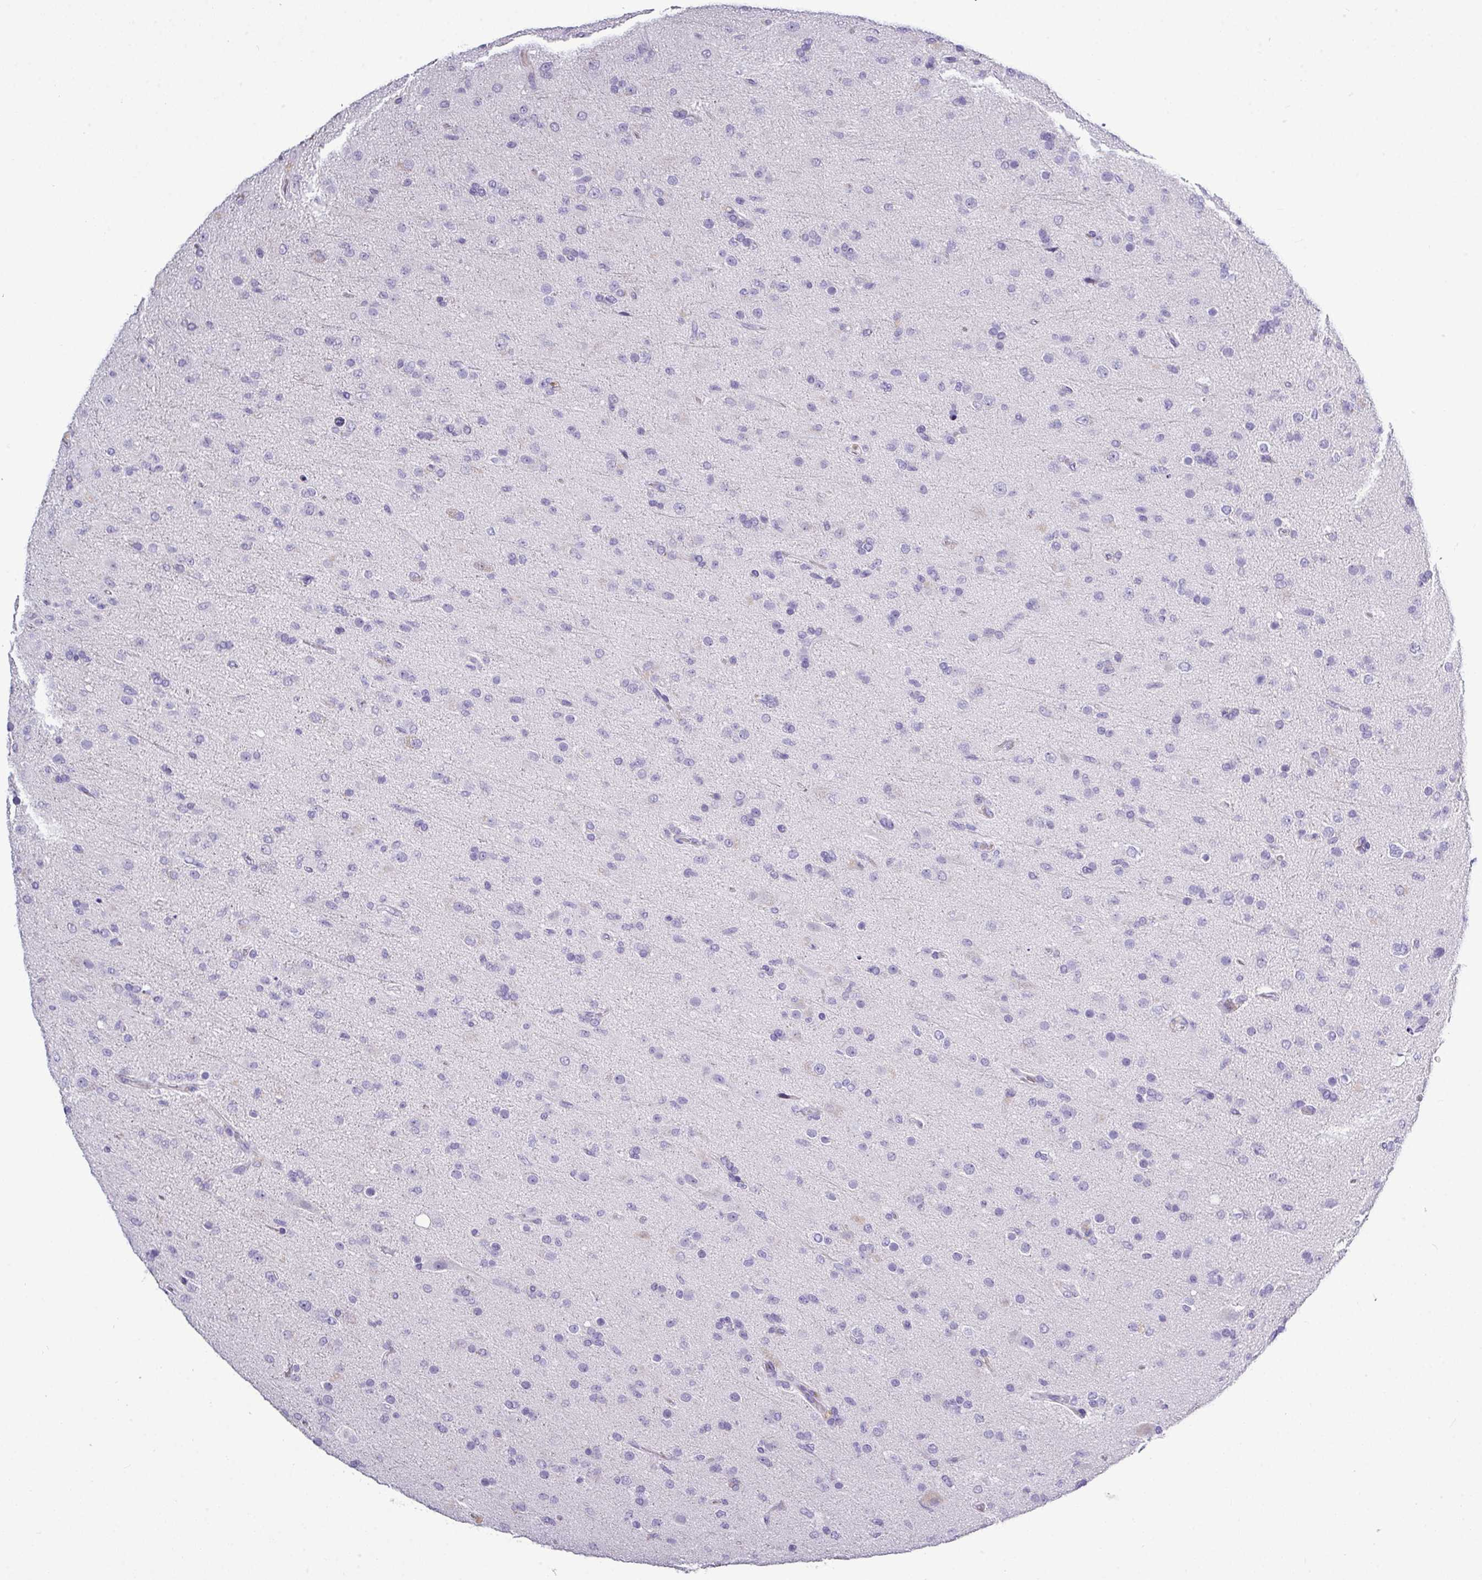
{"staining": {"intensity": "negative", "quantity": "none", "location": "none"}, "tissue": "glioma", "cell_type": "Tumor cells", "image_type": "cancer", "snomed": [{"axis": "morphology", "description": "Glioma, malignant, Low grade"}, {"axis": "topography", "description": "Brain"}], "caption": "A photomicrograph of glioma stained for a protein reveals no brown staining in tumor cells.", "gene": "TMEM91", "patient": {"sex": "male", "age": 65}}